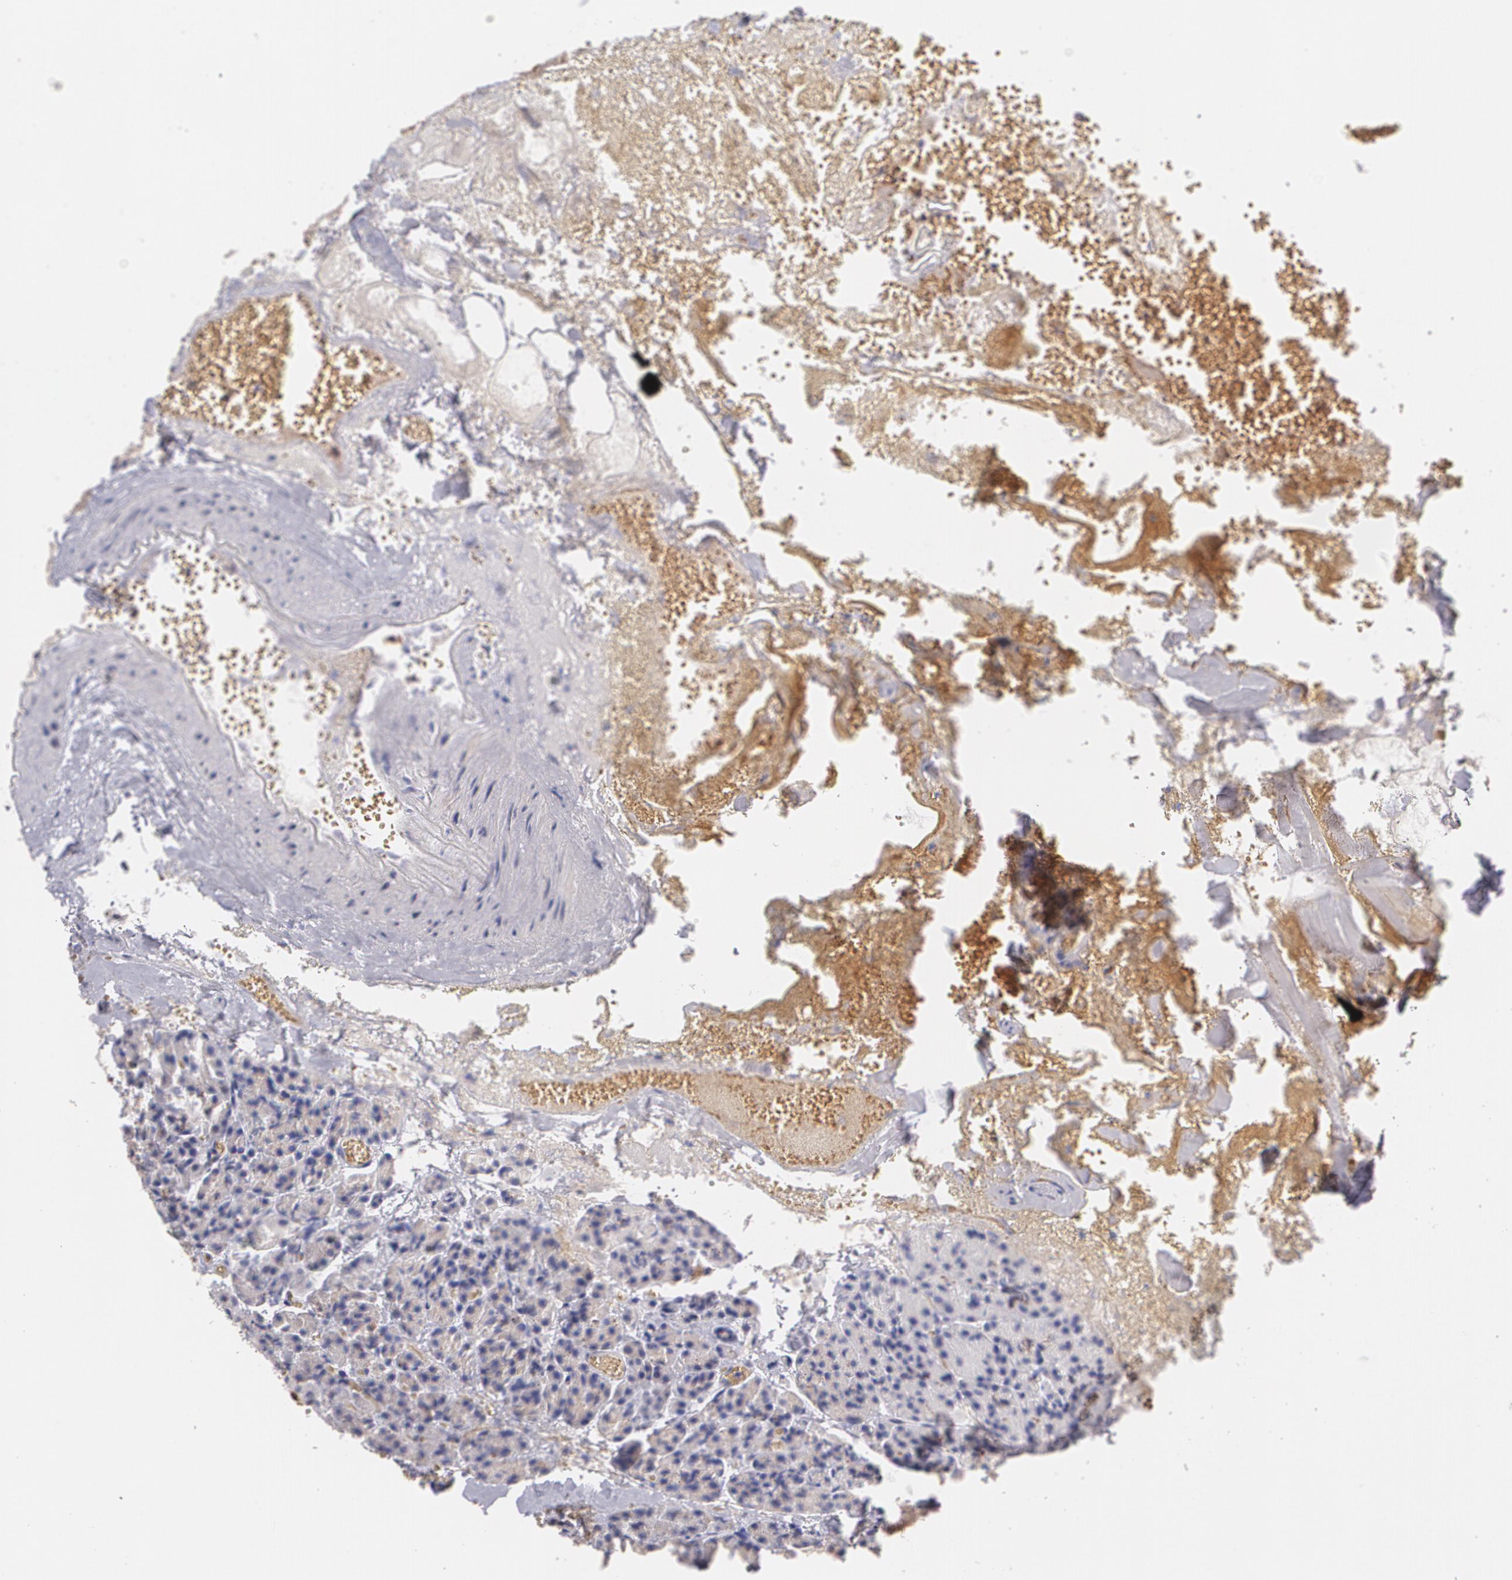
{"staining": {"intensity": "weak", "quantity": "25%-75%", "location": "cytoplasmic/membranous,nuclear"}, "tissue": "carcinoid", "cell_type": "Tumor cells", "image_type": "cancer", "snomed": [{"axis": "morphology", "description": "Normal tissue, NOS"}, {"axis": "morphology", "description": "Carcinoid, malignant, NOS"}, {"axis": "topography", "description": "Pancreas"}], "caption": "Protein staining by immunohistochemistry exhibits weak cytoplasmic/membranous and nuclear expression in approximately 25%-75% of tumor cells in malignant carcinoid.", "gene": "CUL2", "patient": {"sex": "female", "age": 35}}